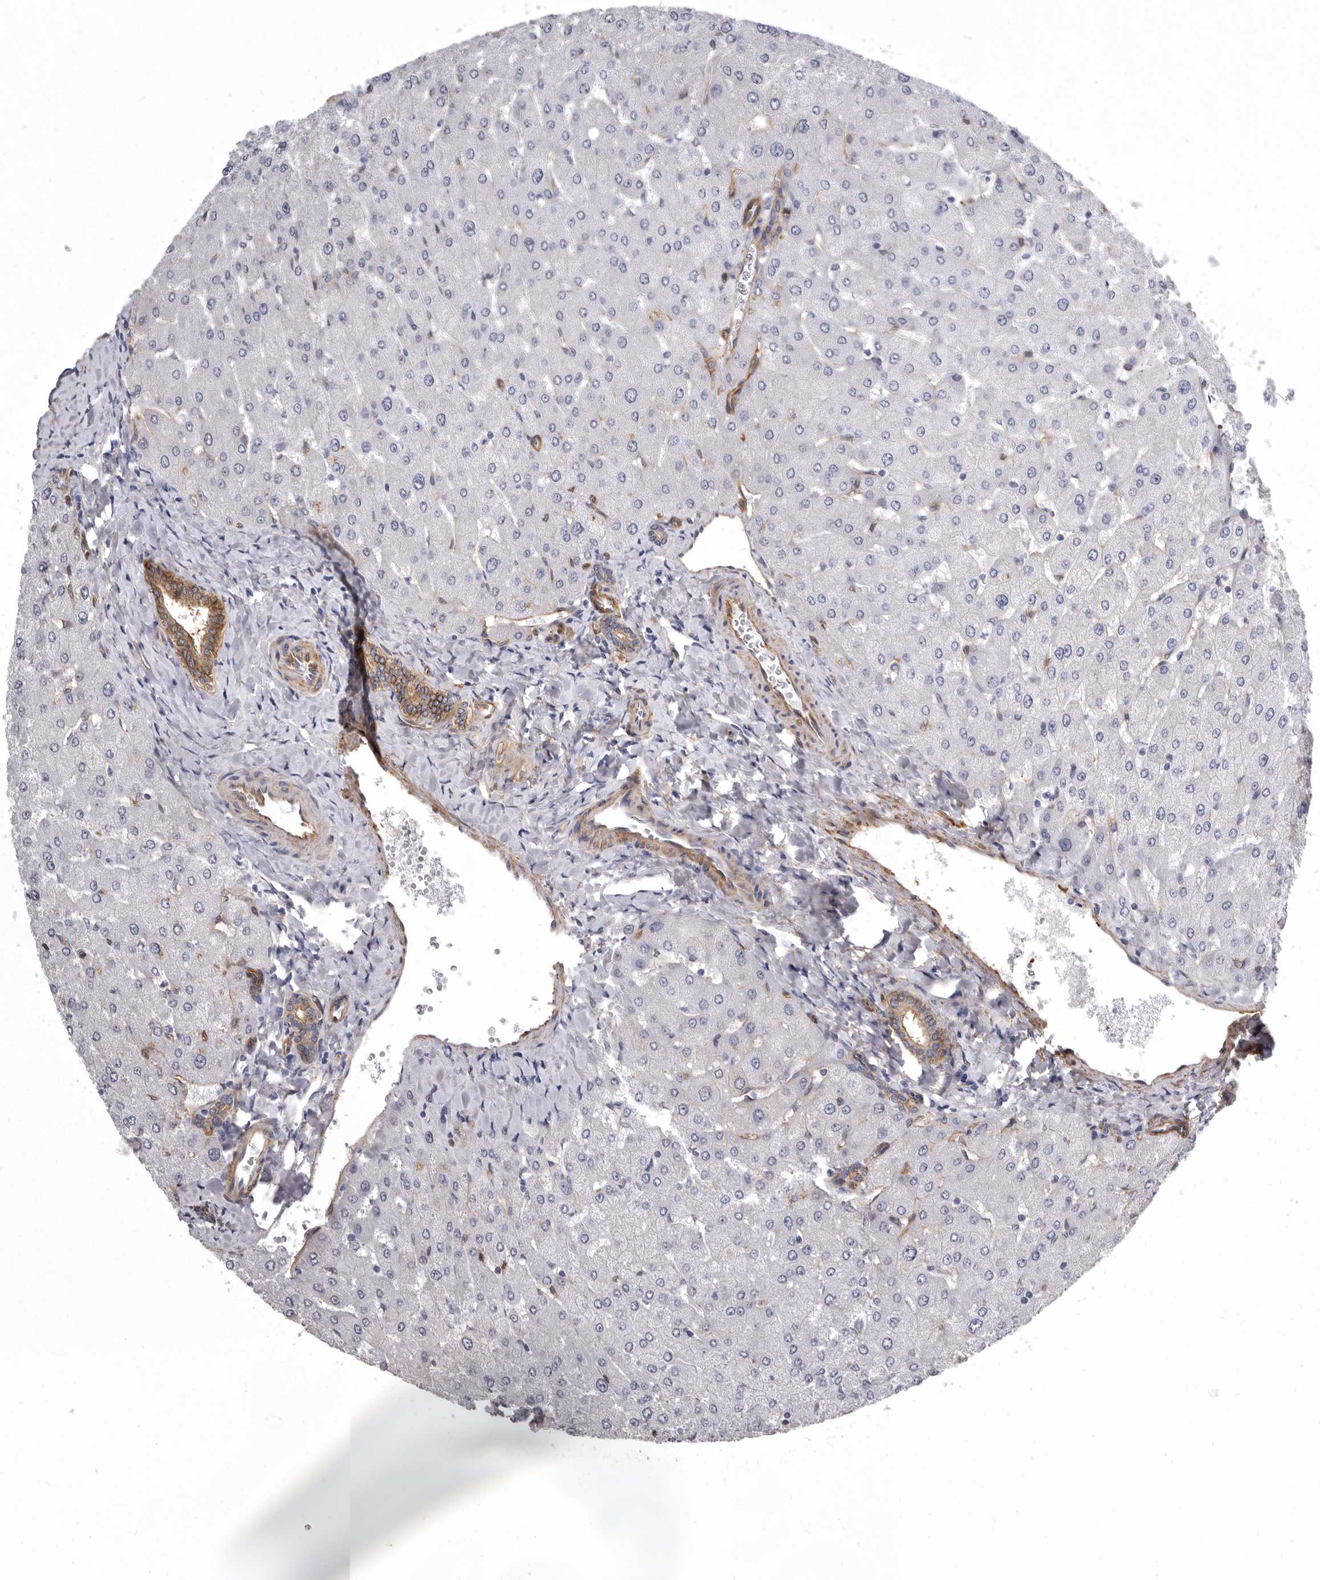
{"staining": {"intensity": "moderate", "quantity": ">75%", "location": "cytoplasmic/membranous"}, "tissue": "liver", "cell_type": "Cholangiocytes", "image_type": "normal", "snomed": [{"axis": "morphology", "description": "Normal tissue, NOS"}, {"axis": "topography", "description": "Liver"}], "caption": "Immunohistochemical staining of normal human liver reveals moderate cytoplasmic/membranous protein staining in approximately >75% of cholangiocytes.", "gene": "ENAH", "patient": {"sex": "male", "age": 55}}